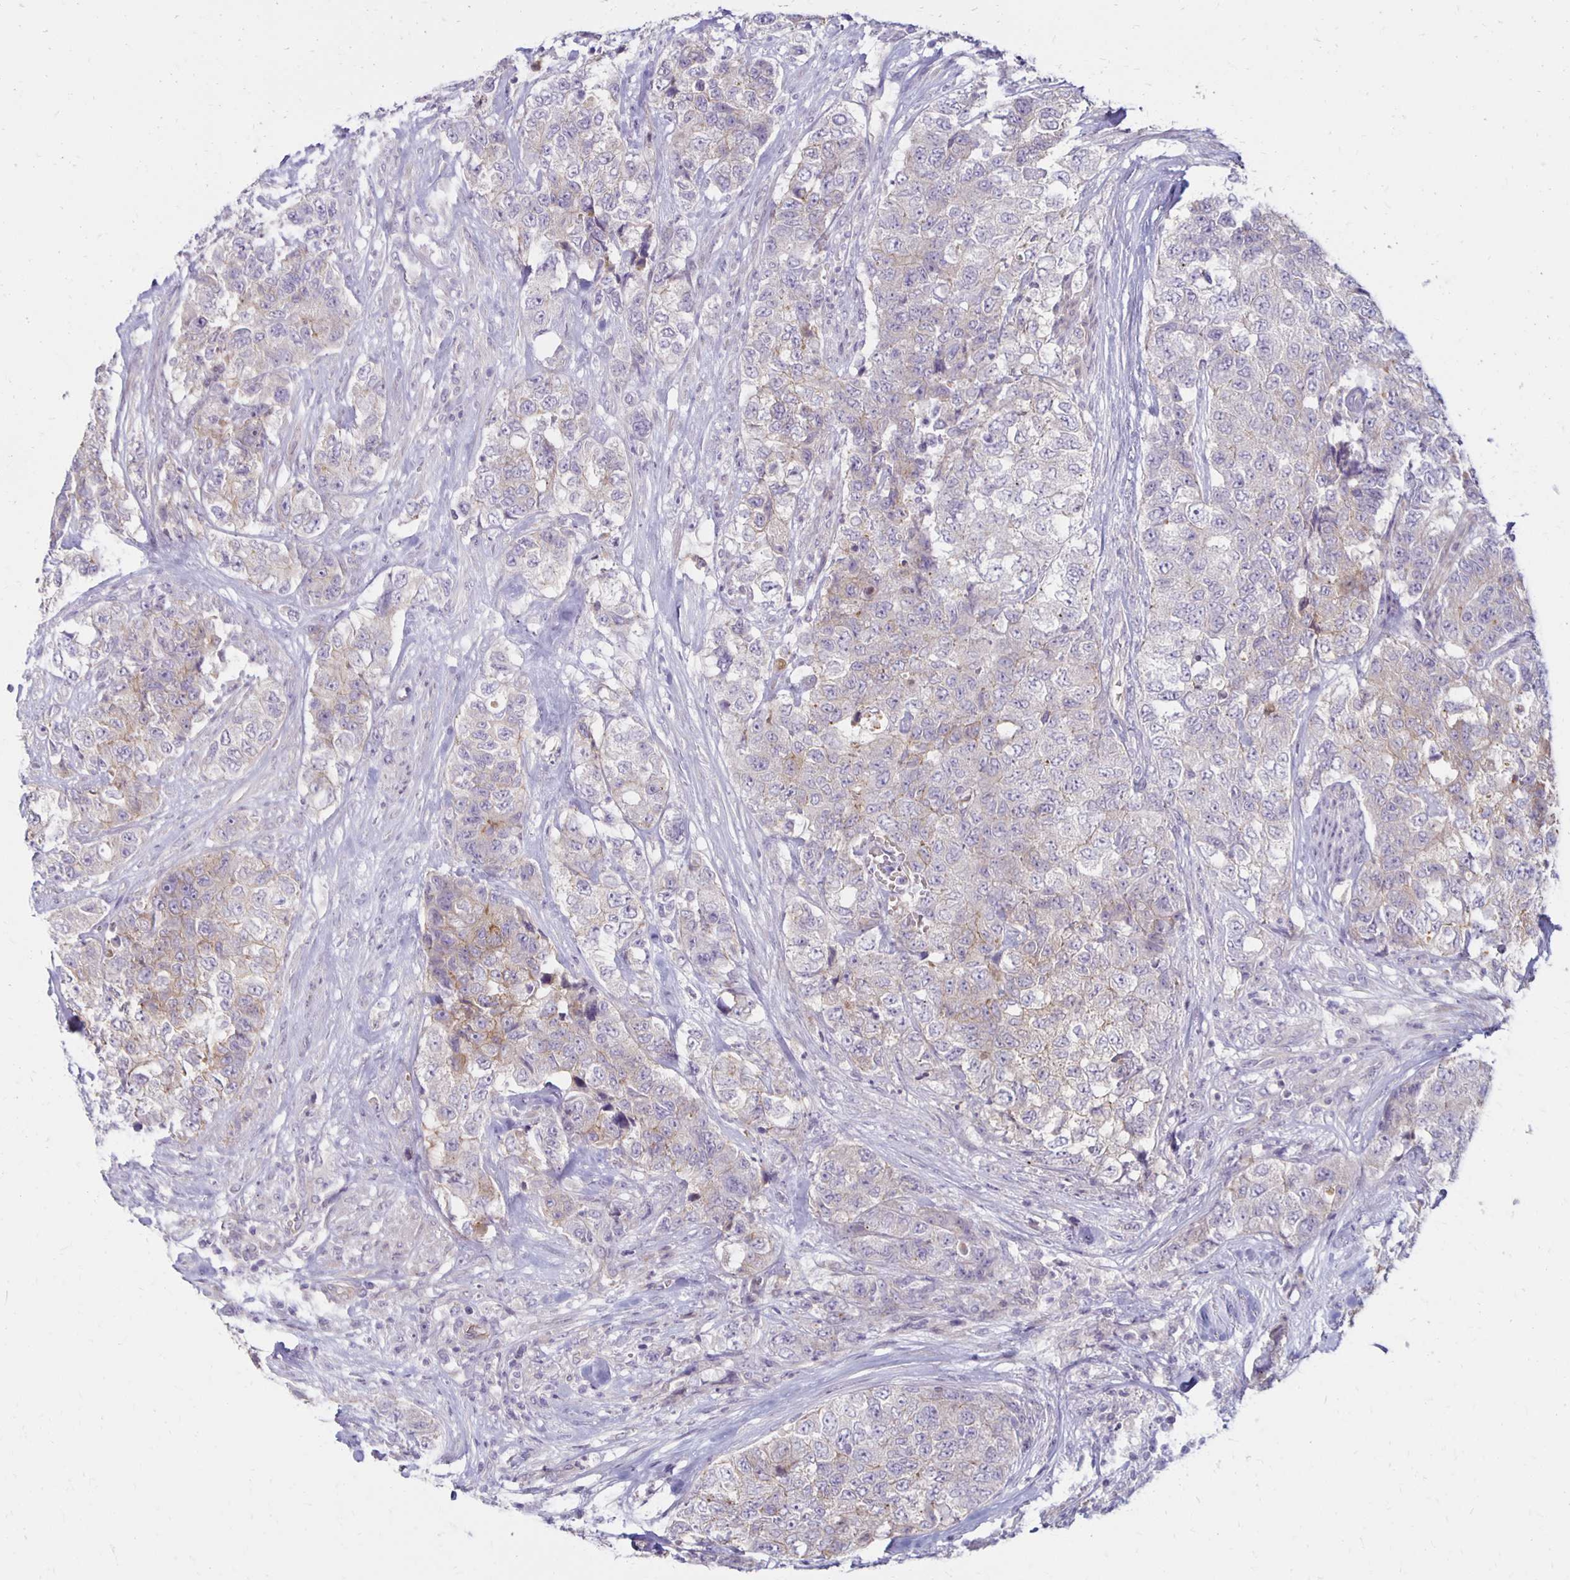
{"staining": {"intensity": "negative", "quantity": "none", "location": "none"}, "tissue": "urothelial cancer", "cell_type": "Tumor cells", "image_type": "cancer", "snomed": [{"axis": "morphology", "description": "Urothelial carcinoma, High grade"}, {"axis": "topography", "description": "Urinary bladder"}], "caption": "IHC micrograph of high-grade urothelial carcinoma stained for a protein (brown), which demonstrates no expression in tumor cells.", "gene": "KATNBL1", "patient": {"sex": "female", "age": 78}}